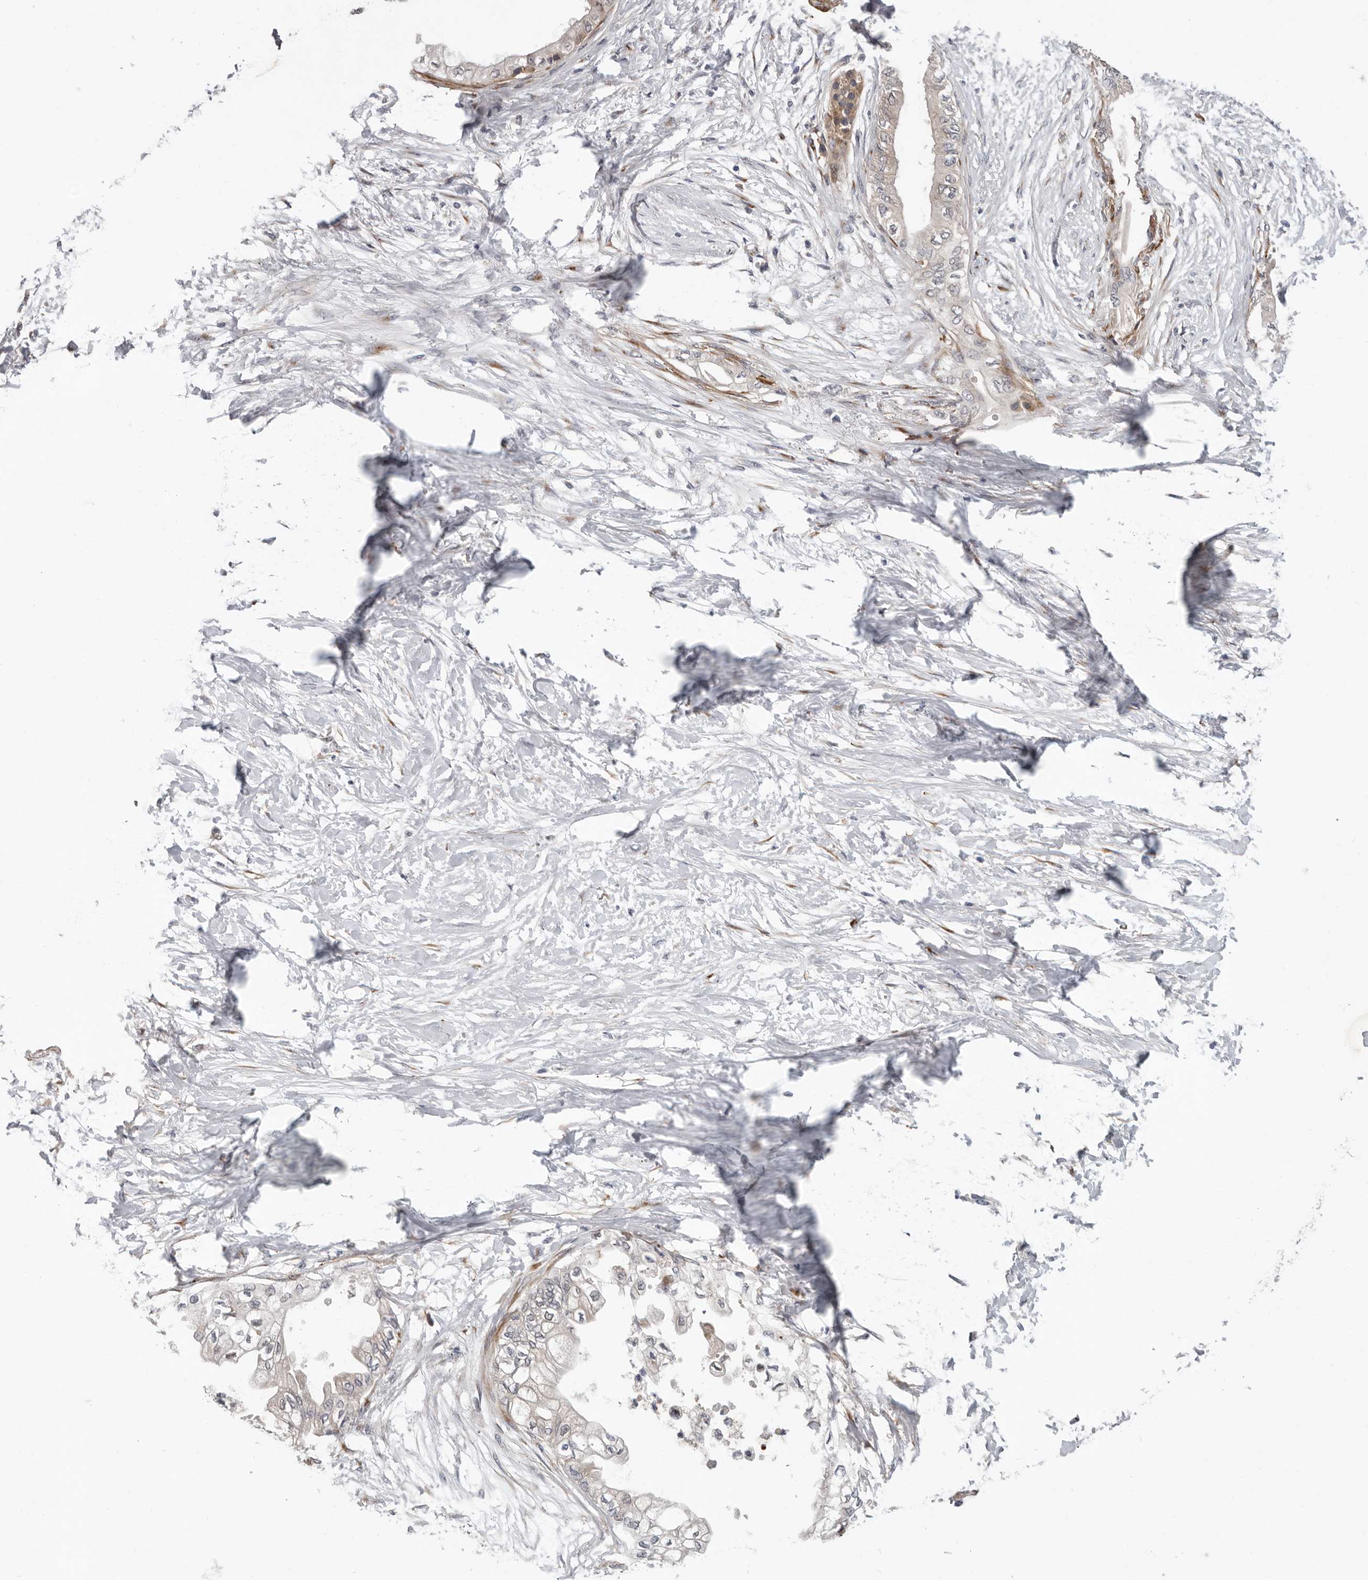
{"staining": {"intensity": "negative", "quantity": "none", "location": "none"}, "tissue": "pancreatic cancer", "cell_type": "Tumor cells", "image_type": "cancer", "snomed": [{"axis": "morphology", "description": "Normal tissue, NOS"}, {"axis": "morphology", "description": "Adenocarcinoma, NOS"}, {"axis": "topography", "description": "Pancreas"}, {"axis": "topography", "description": "Duodenum"}], "caption": "Immunohistochemistry (IHC) of adenocarcinoma (pancreatic) reveals no expression in tumor cells.", "gene": "ATXN3L", "patient": {"sex": "female", "age": 60}}